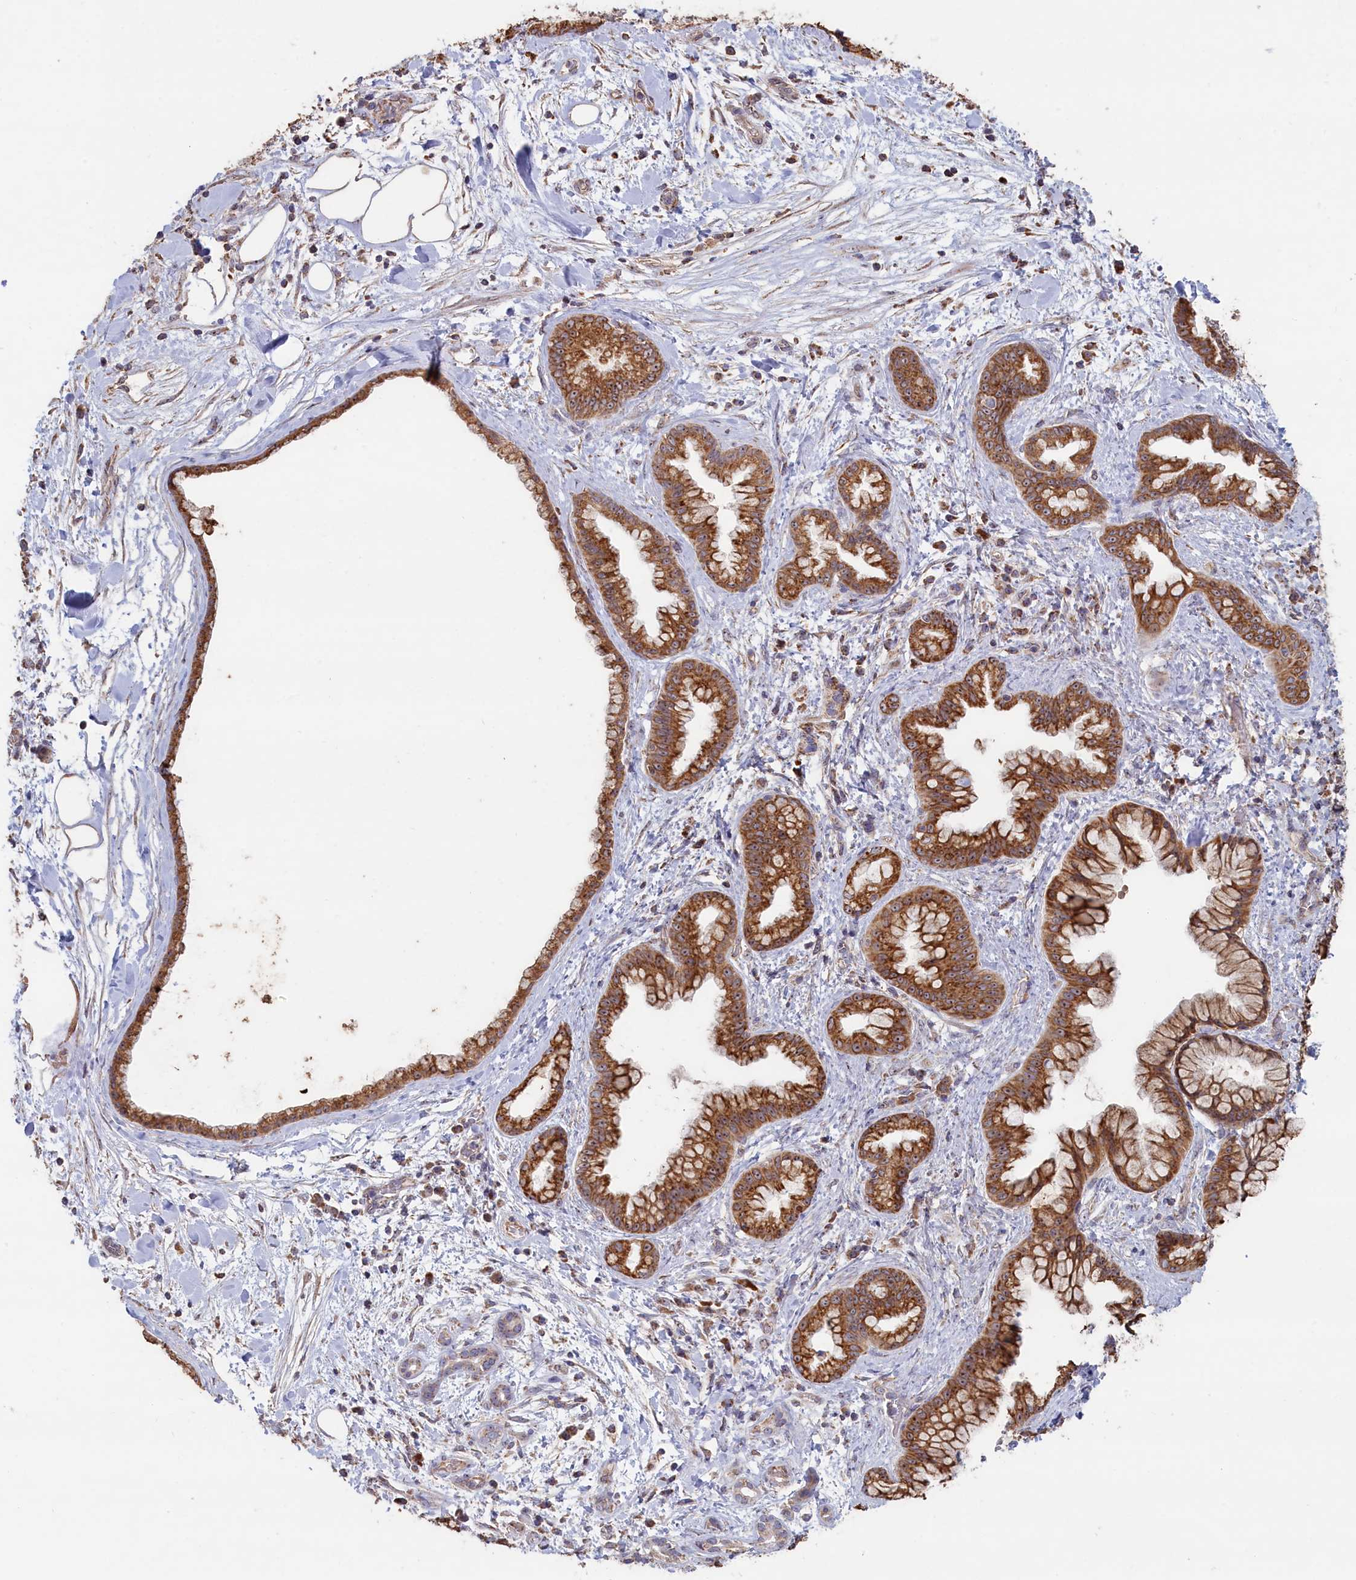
{"staining": {"intensity": "moderate", "quantity": ">75%", "location": "cytoplasmic/membranous,nuclear"}, "tissue": "pancreatic cancer", "cell_type": "Tumor cells", "image_type": "cancer", "snomed": [{"axis": "morphology", "description": "Adenocarcinoma, NOS"}, {"axis": "topography", "description": "Pancreas"}], "caption": "The micrograph reveals staining of adenocarcinoma (pancreatic), revealing moderate cytoplasmic/membranous and nuclear protein expression (brown color) within tumor cells.", "gene": "ZNF816", "patient": {"sex": "female", "age": 78}}